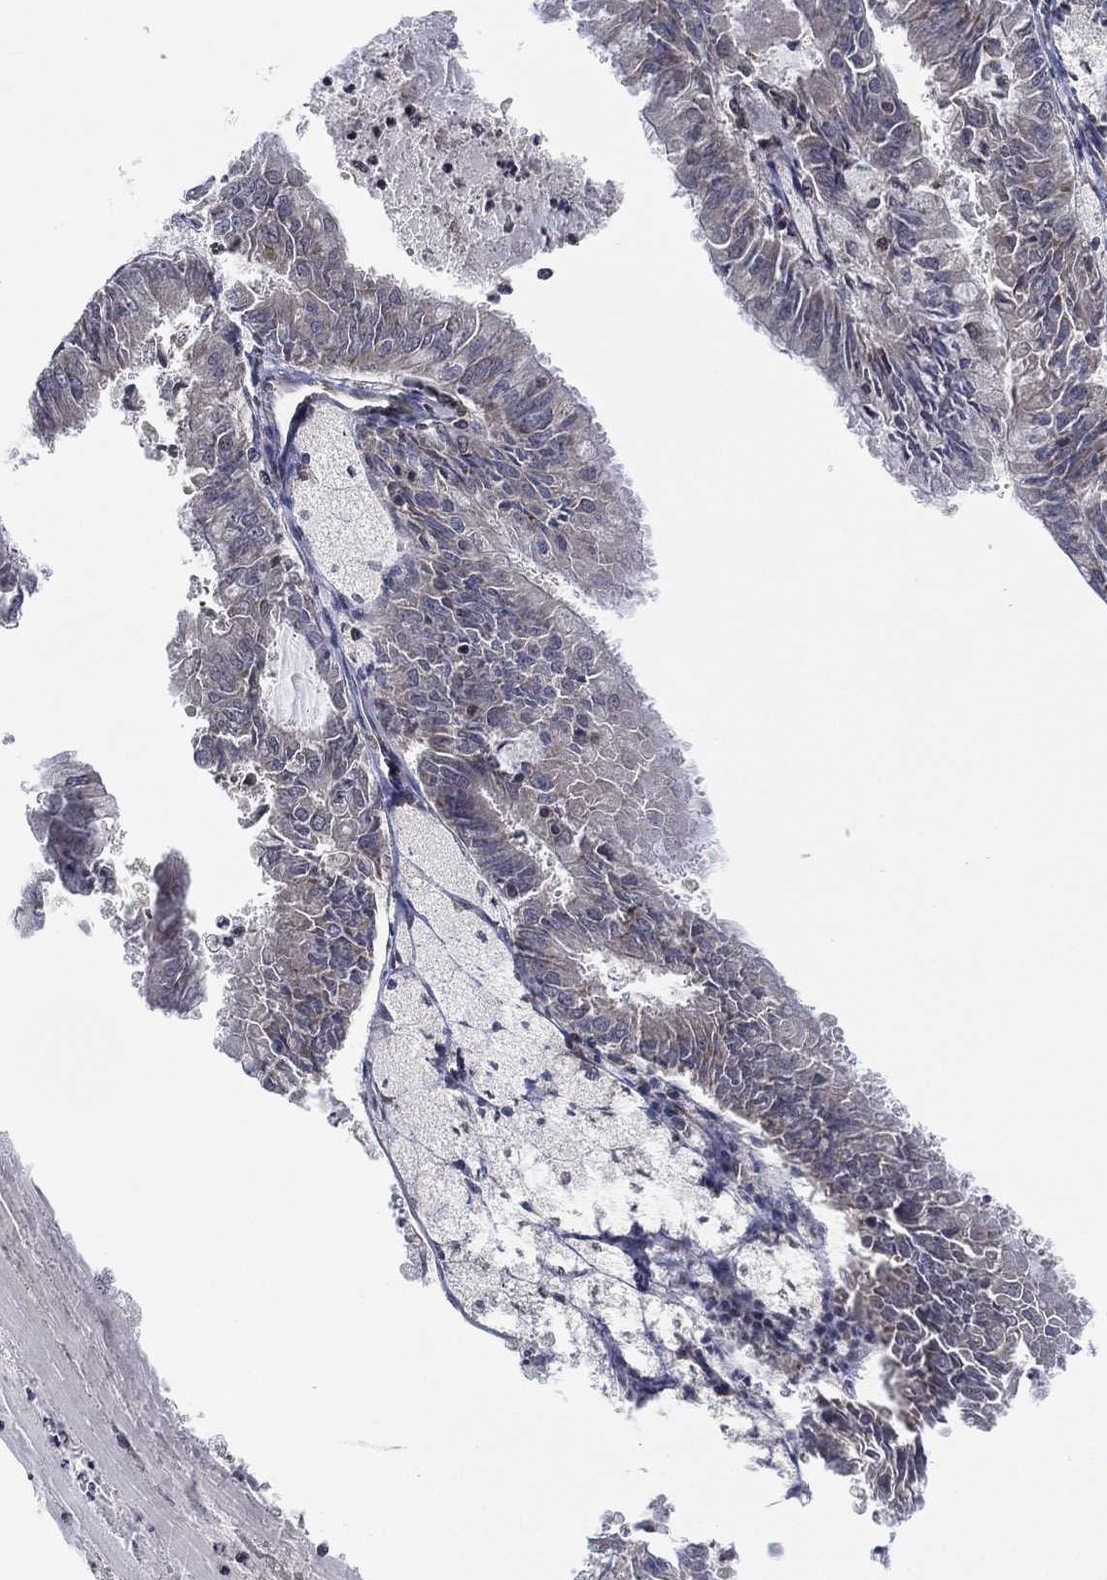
{"staining": {"intensity": "negative", "quantity": "none", "location": "none"}, "tissue": "endometrial cancer", "cell_type": "Tumor cells", "image_type": "cancer", "snomed": [{"axis": "morphology", "description": "Adenocarcinoma, NOS"}, {"axis": "topography", "description": "Endometrium"}], "caption": "Immunohistochemistry (IHC) image of neoplastic tissue: endometrial cancer stained with DAB (3,3'-diaminobenzidine) demonstrates no significant protein expression in tumor cells.", "gene": "TMCO1", "patient": {"sex": "female", "age": 57}}